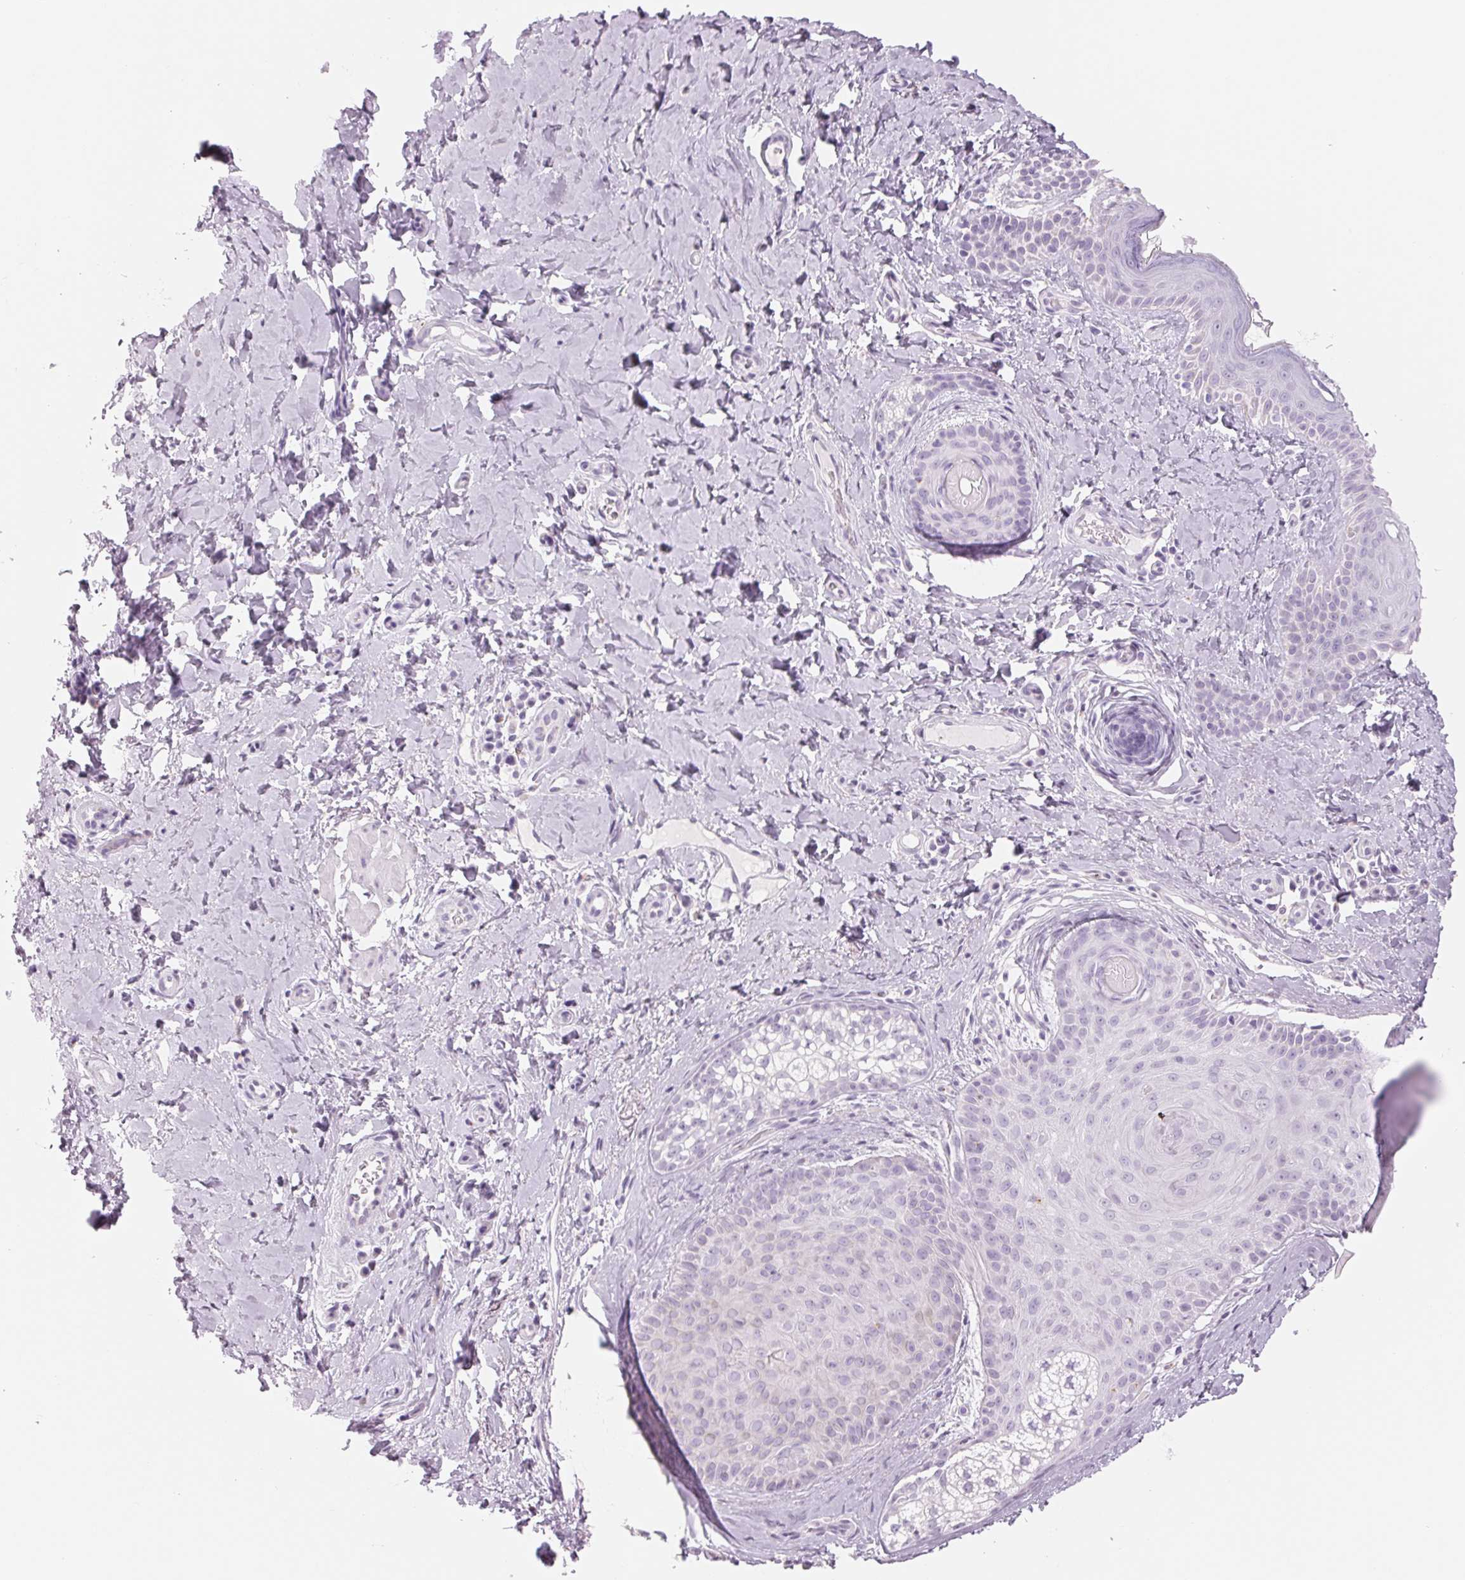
{"staining": {"intensity": "negative", "quantity": "none", "location": "none"}, "tissue": "skin cancer", "cell_type": "Tumor cells", "image_type": "cancer", "snomed": [{"axis": "morphology", "description": "Basal cell carcinoma"}, {"axis": "topography", "description": "Skin"}], "caption": "This micrograph is of basal cell carcinoma (skin) stained with IHC to label a protein in brown with the nuclei are counter-stained blue. There is no expression in tumor cells.", "gene": "GALNT7", "patient": {"sex": "male", "age": 89}}